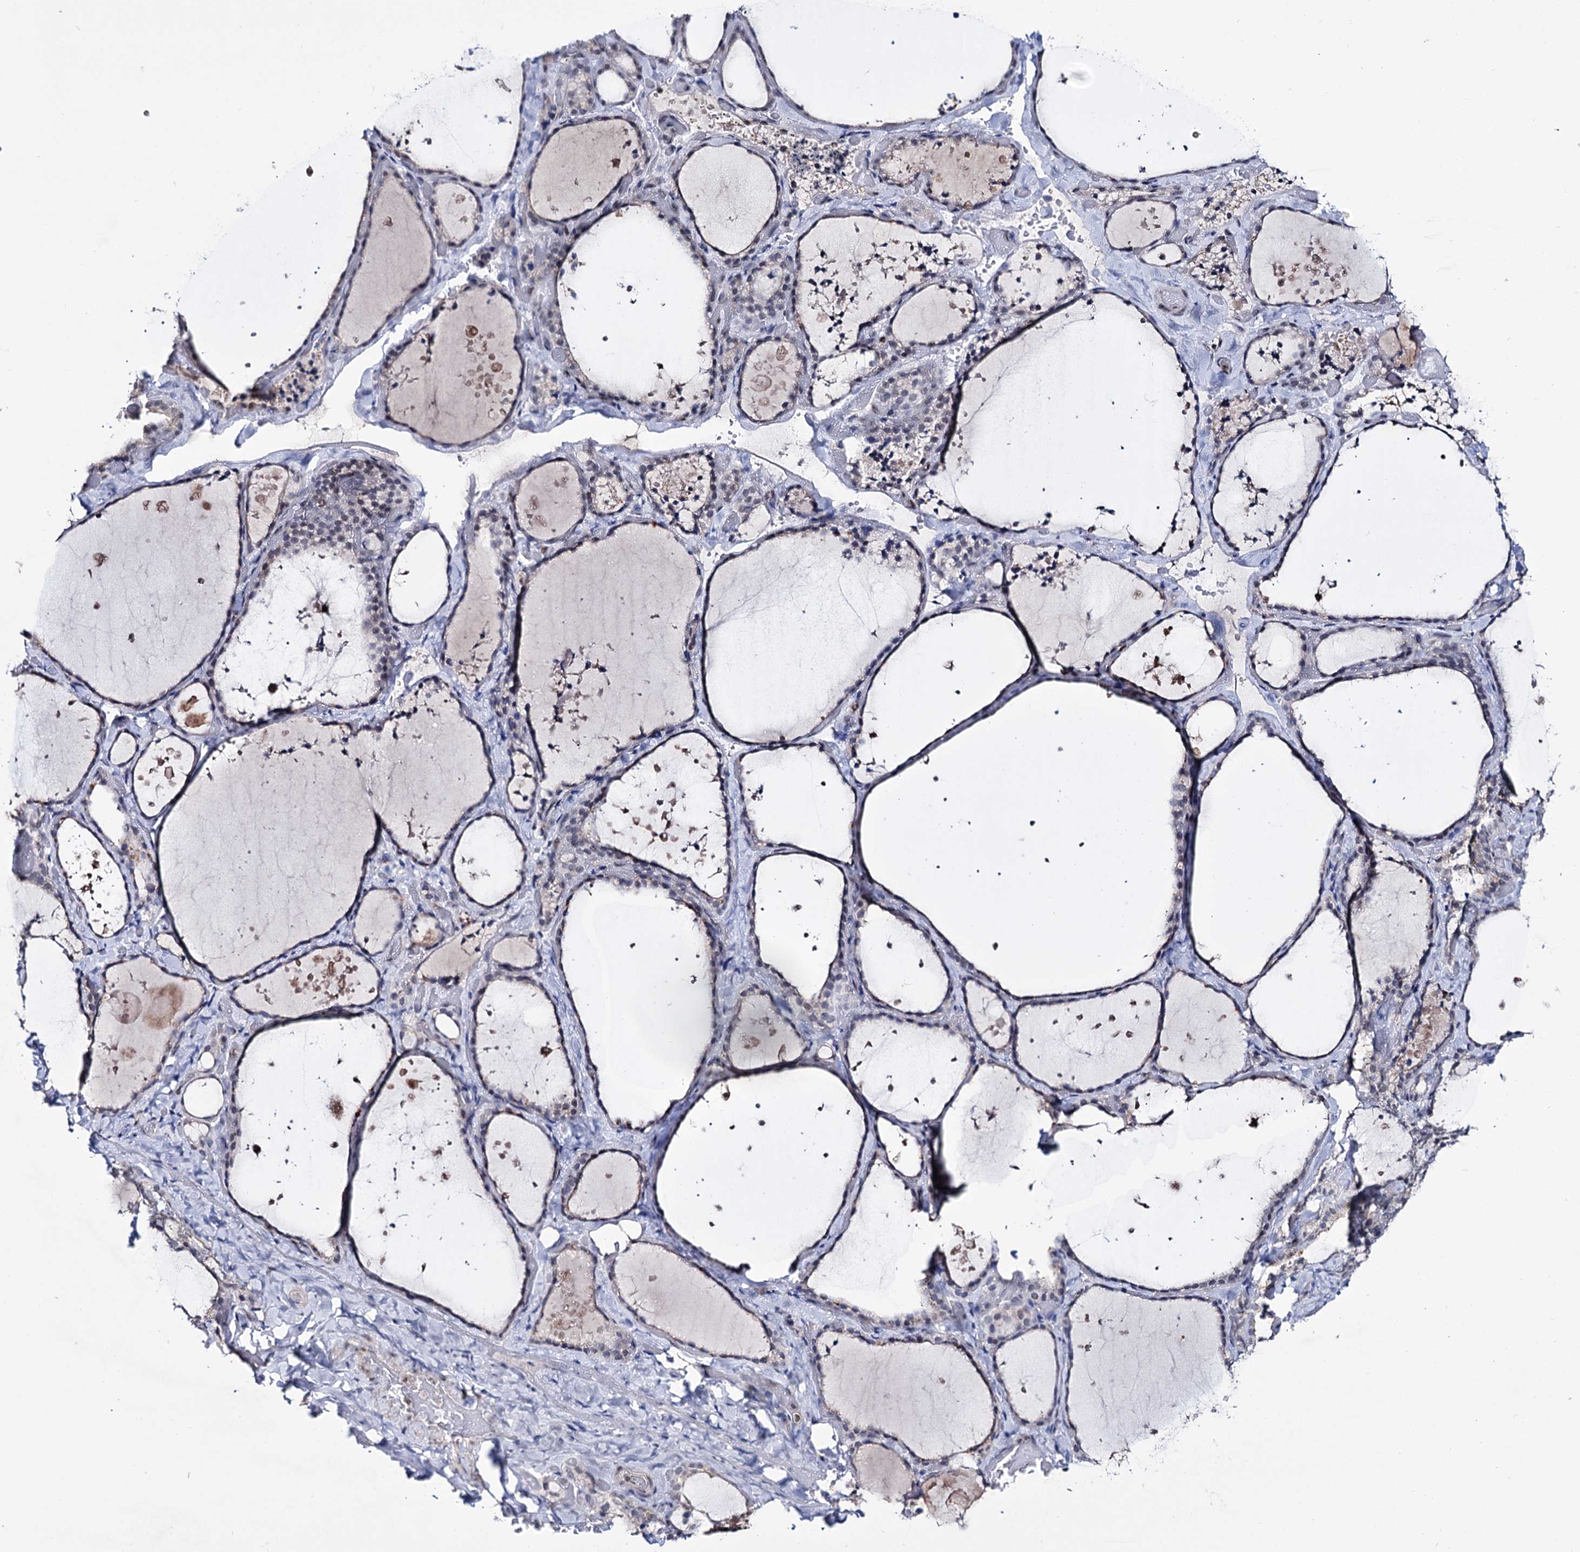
{"staining": {"intensity": "negative", "quantity": "none", "location": "none"}, "tissue": "thyroid gland", "cell_type": "Glandular cells", "image_type": "normal", "snomed": [{"axis": "morphology", "description": "Normal tissue, NOS"}, {"axis": "topography", "description": "Thyroid gland"}], "caption": "IHC of normal human thyroid gland reveals no positivity in glandular cells. (DAB (3,3'-diaminobenzidine) immunohistochemistry with hematoxylin counter stain).", "gene": "SMCHD1", "patient": {"sex": "female", "age": 44}}